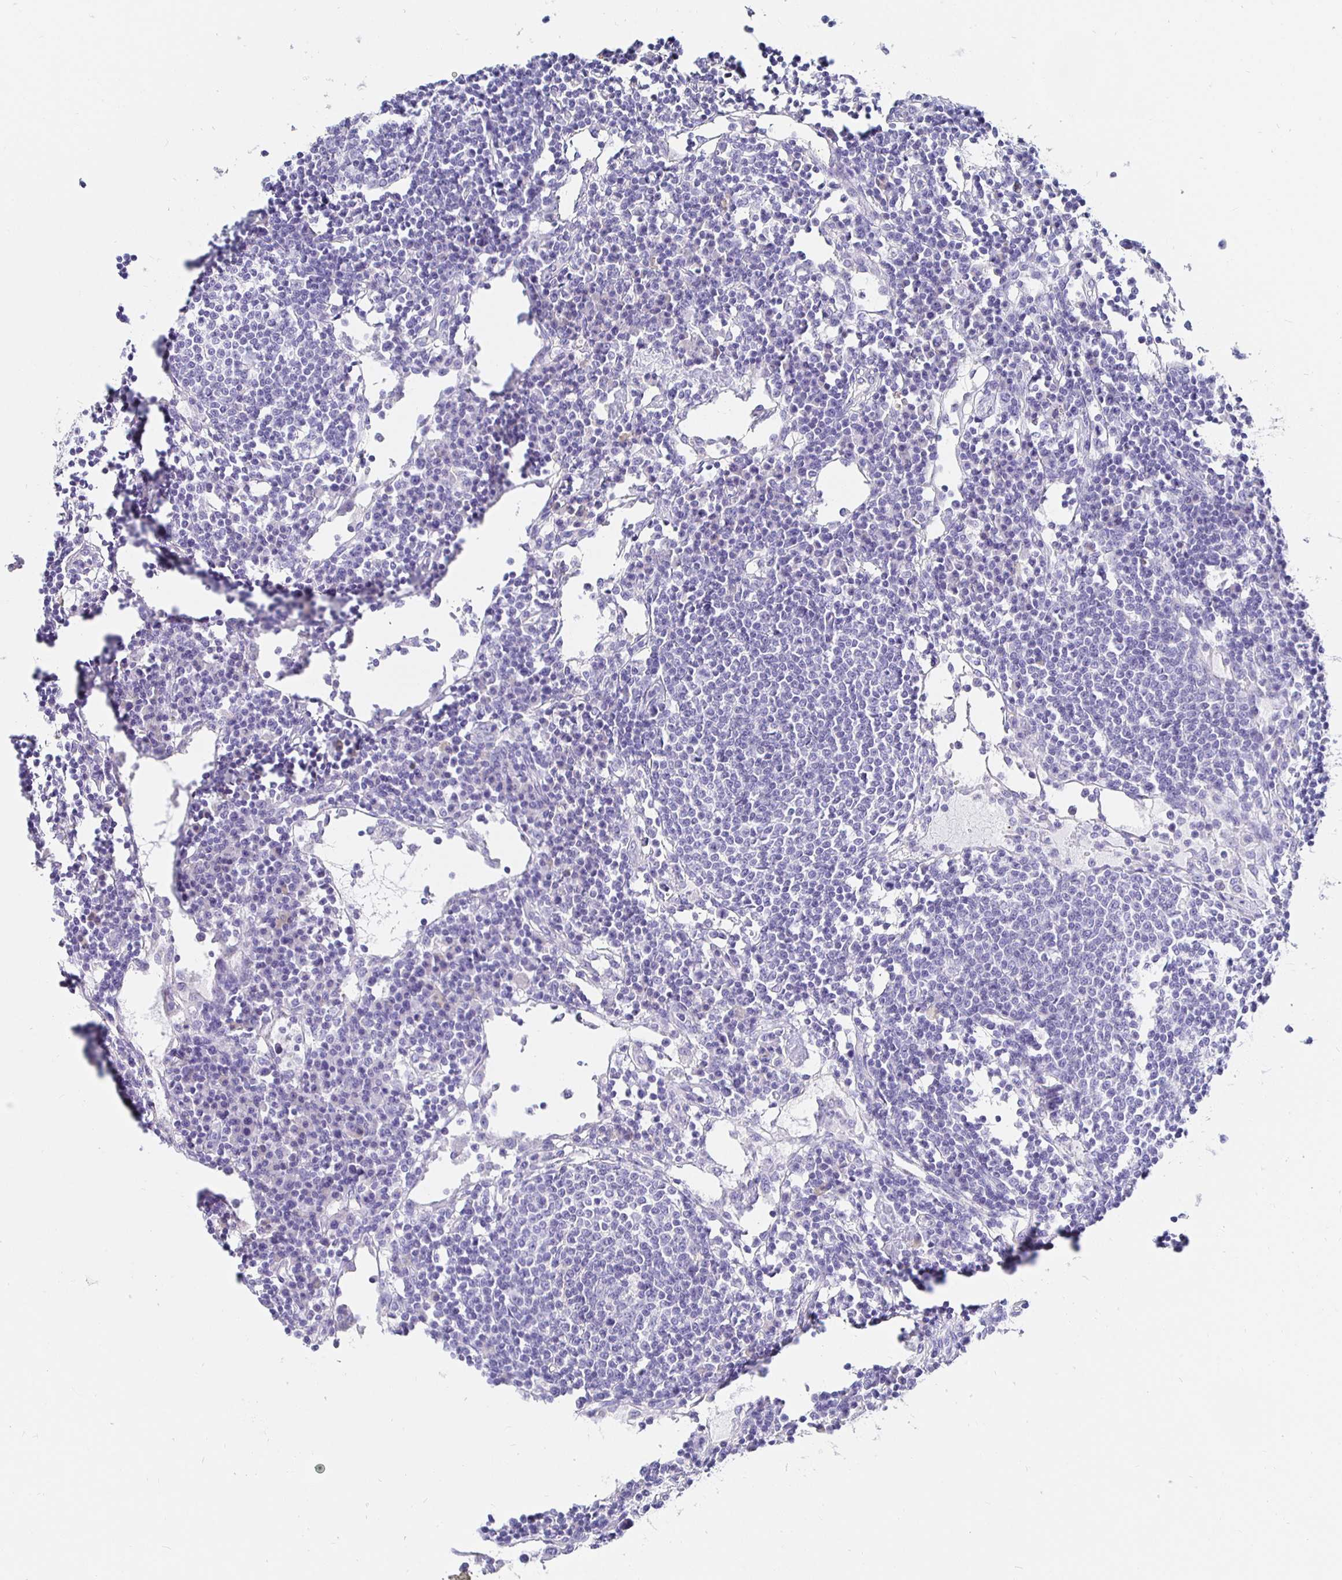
{"staining": {"intensity": "negative", "quantity": "none", "location": "none"}, "tissue": "lymph node", "cell_type": "Germinal center cells", "image_type": "normal", "snomed": [{"axis": "morphology", "description": "Normal tissue, NOS"}, {"axis": "topography", "description": "Lymph node"}], "caption": "A photomicrograph of lymph node stained for a protein exhibits no brown staining in germinal center cells.", "gene": "UMOD", "patient": {"sex": "female", "age": 78}}